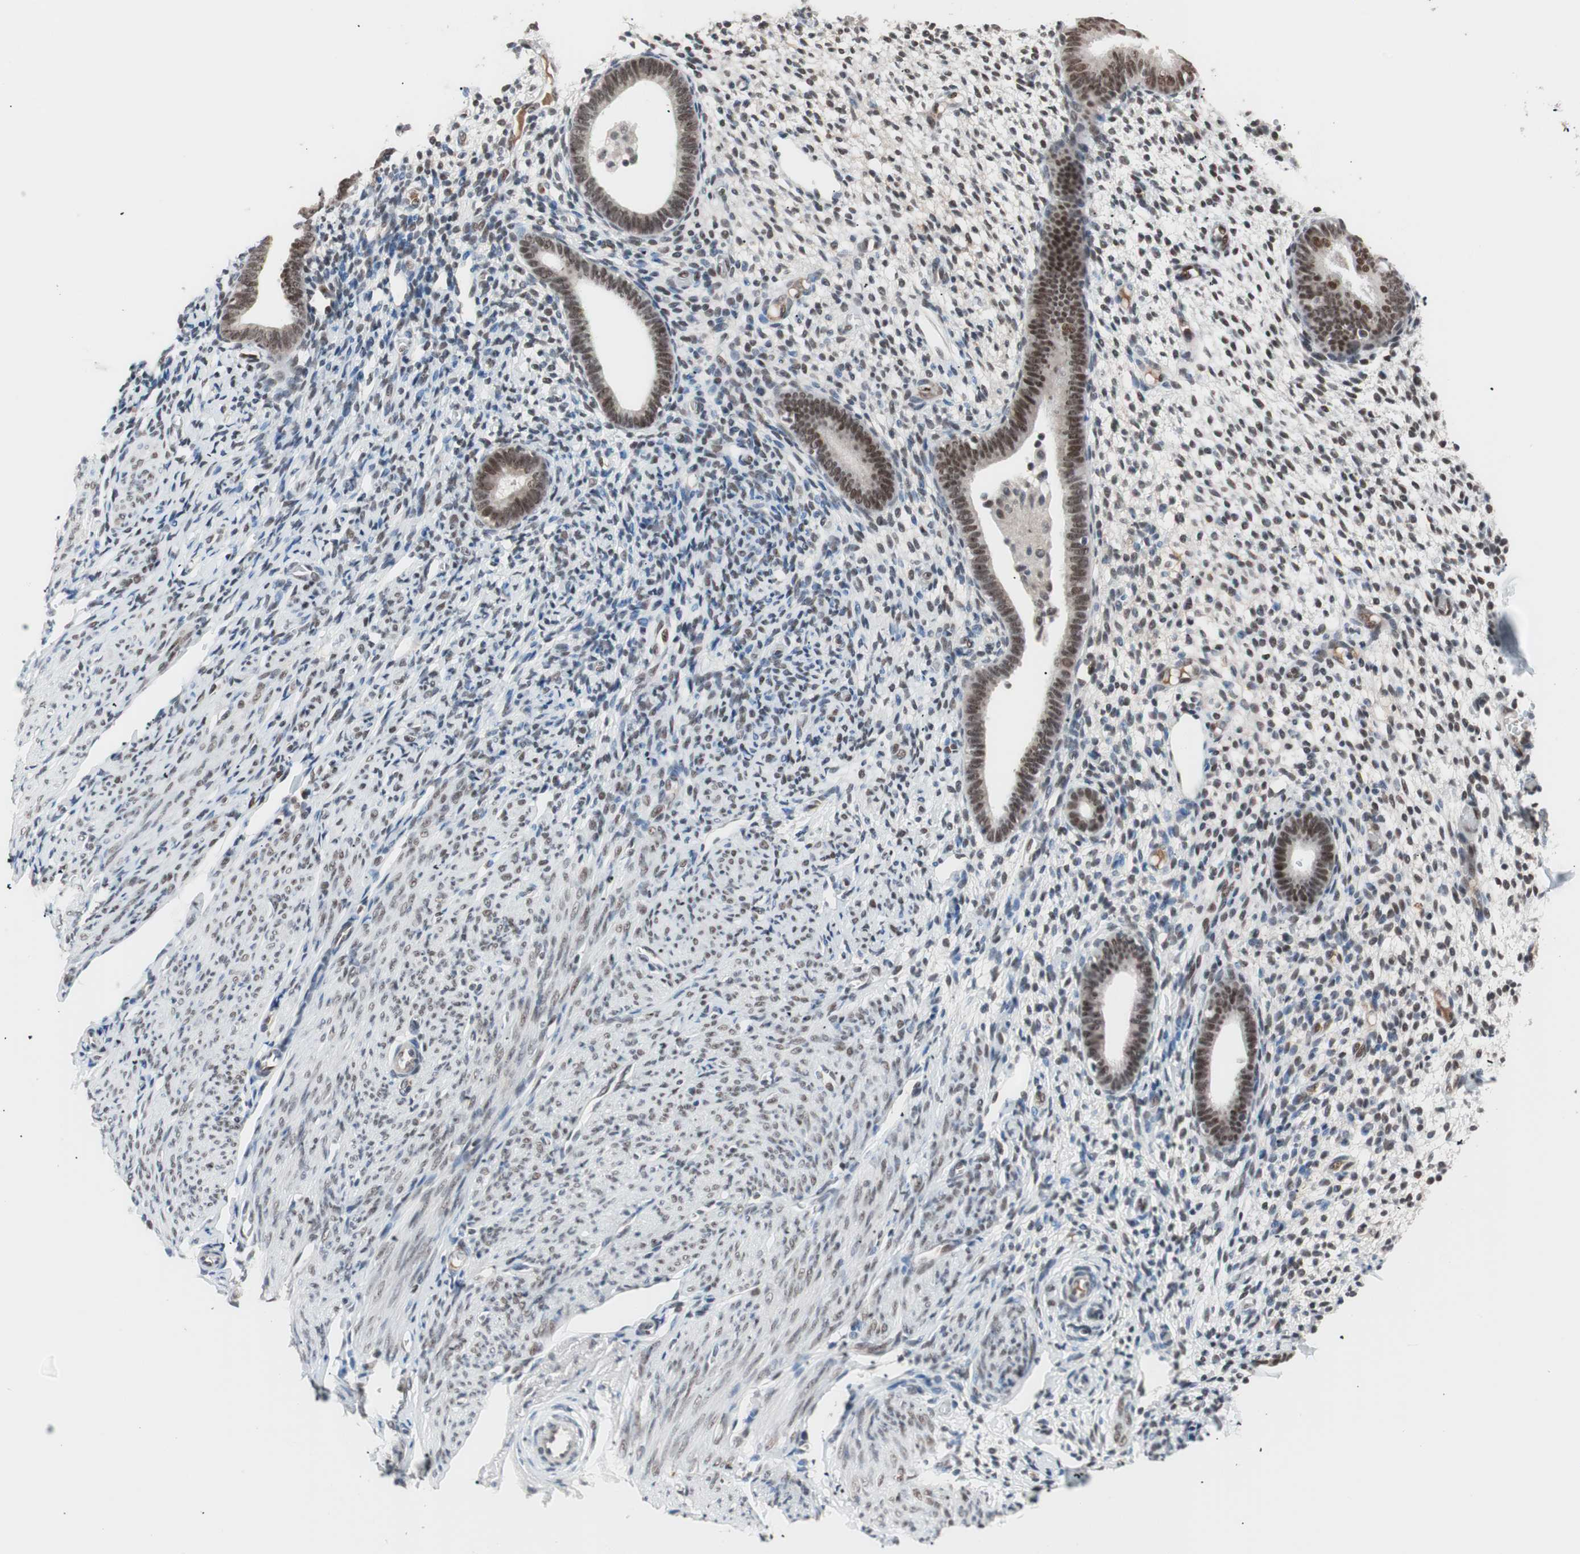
{"staining": {"intensity": "moderate", "quantity": "25%-75%", "location": "nuclear"}, "tissue": "endometrium", "cell_type": "Cells in endometrial stroma", "image_type": "normal", "snomed": [{"axis": "morphology", "description": "Normal tissue, NOS"}, {"axis": "topography", "description": "Endometrium"}], "caption": "Protein staining of benign endometrium shows moderate nuclear expression in about 25%-75% of cells in endometrial stroma.", "gene": "LIG3", "patient": {"sex": "female", "age": 61}}